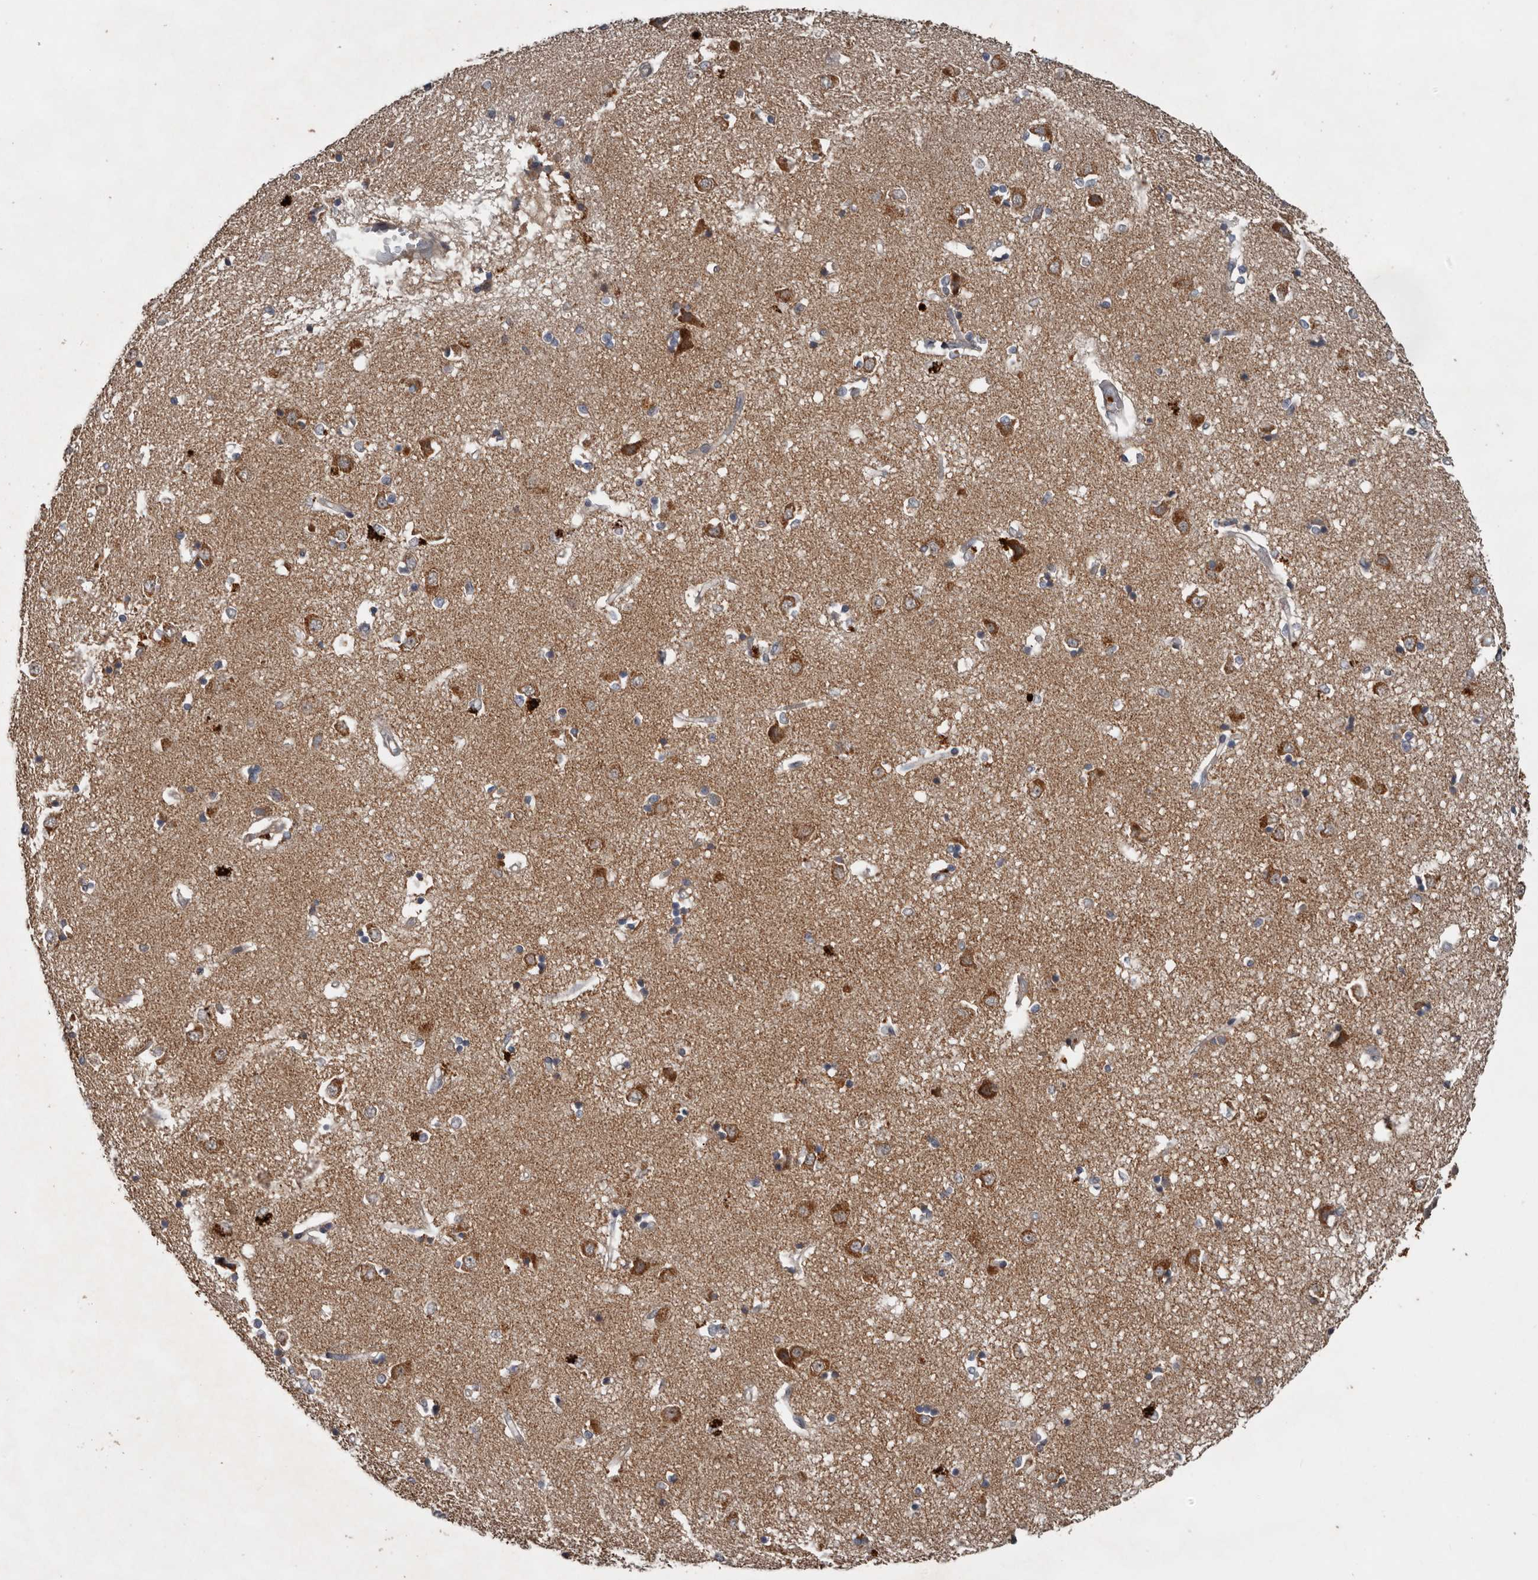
{"staining": {"intensity": "moderate", "quantity": "<25%", "location": "cytoplasmic/membranous"}, "tissue": "caudate", "cell_type": "Glial cells", "image_type": "normal", "snomed": [{"axis": "morphology", "description": "Normal tissue, NOS"}, {"axis": "topography", "description": "Lateral ventricle wall"}], "caption": "Immunohistochemical staining of unremarkable human caudate shows <25% levels of moderate cytoplasmic/membranous protein positivity in about <25% of glial cells. (brown staining indicates protein expression, while blue staining denotes nuclei).", "gene": "DNAJB4", "patient": {"sex": "male", "age": 45}}